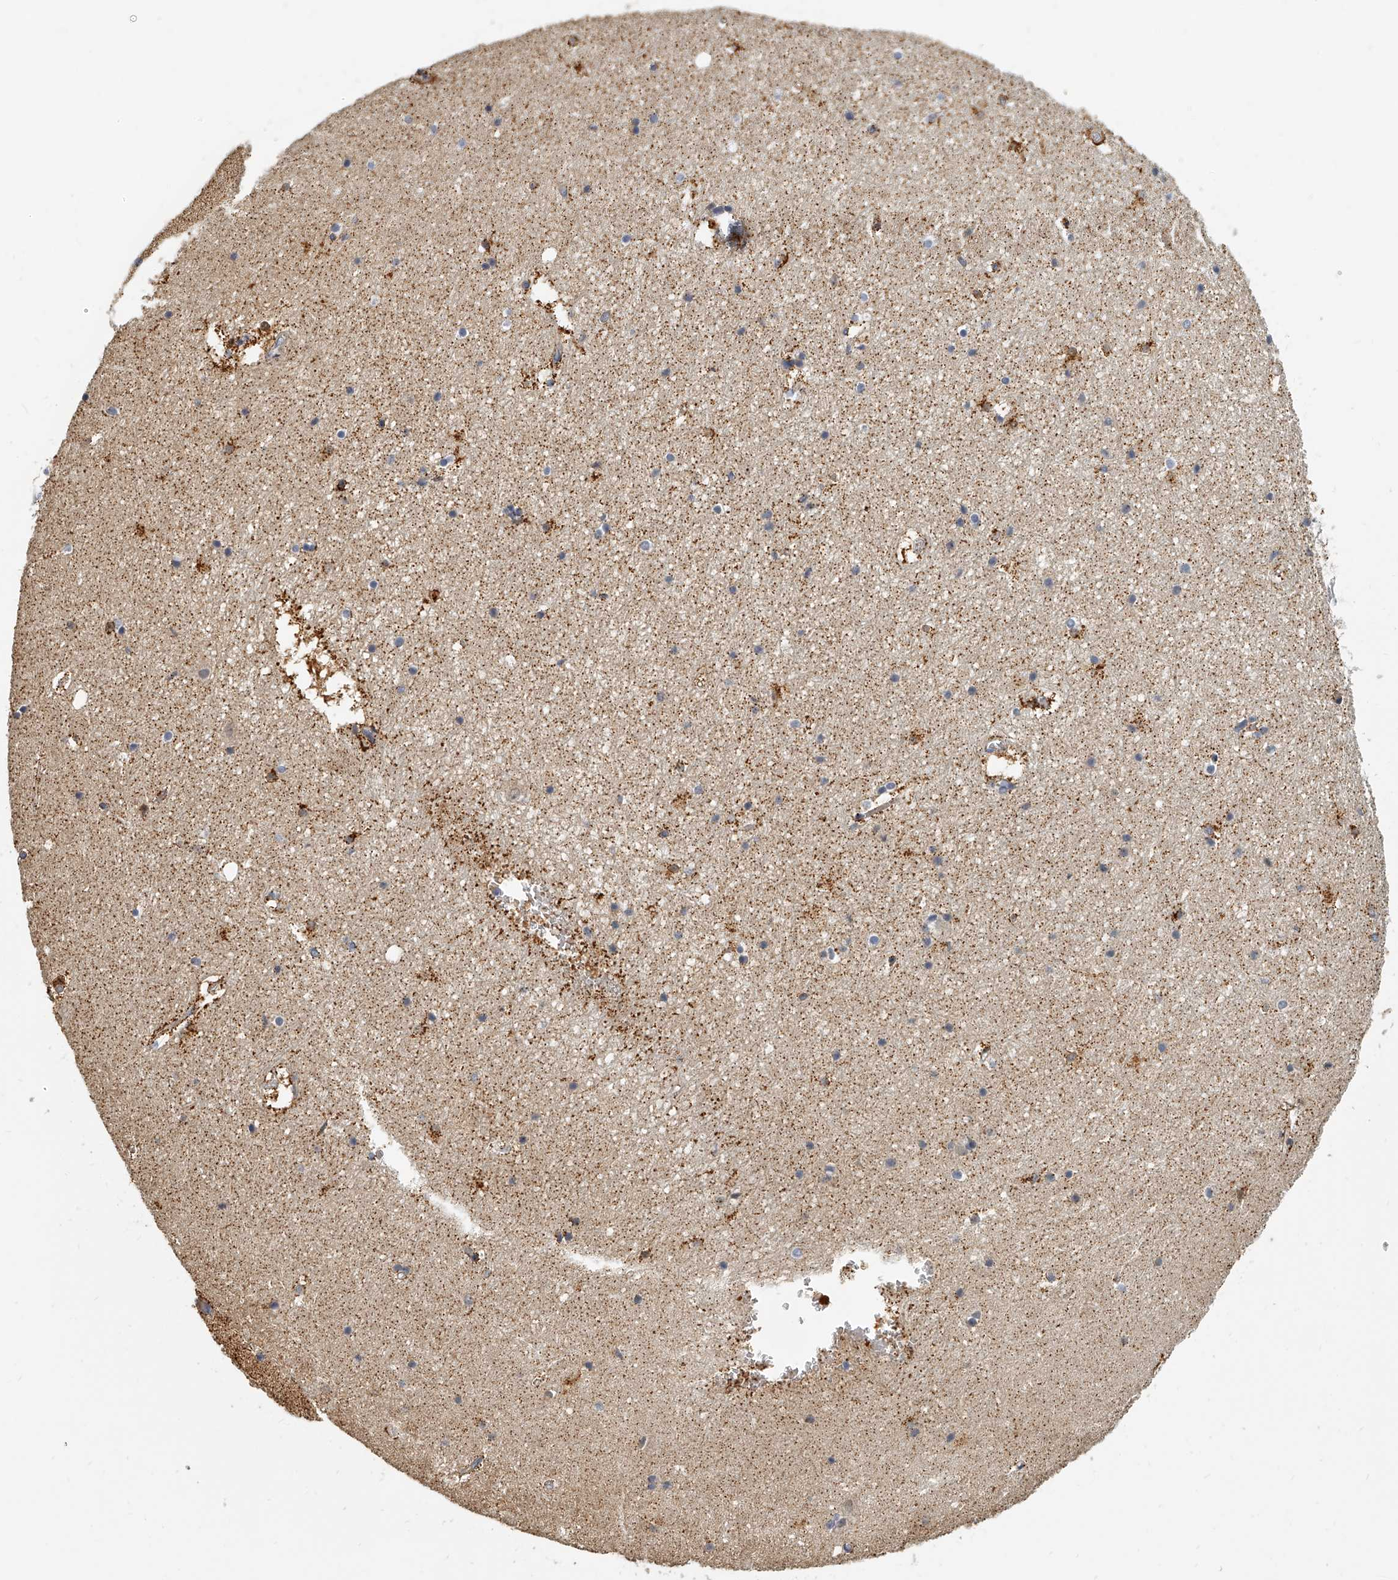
{"staining": {"intensity": "moderate", "quantity": "25%-75%", "location": "cytoplasmic/membranous"}, "tissue": "hippocampus", "cell_type": "Glial cells", "image_type": "normal", "snomed": [{"axis": "morphology", "description": "Normal tissue, NOS"}, {"axis": "topography", "description": "Hippocampus"}], "caption": "High-magnification brightfield microscopy of unremarkable hippocampus stained with DAB (3,3'-diaminobenzidine) (brown) and counterstained with hematoxylin (blue). glial cells exhibit moderate cytoplasmic/membranous staining is appreciated in about25%-75% of cells.", "gene": "KLHL7", "patient": {"sex": "female", "age": 52}}